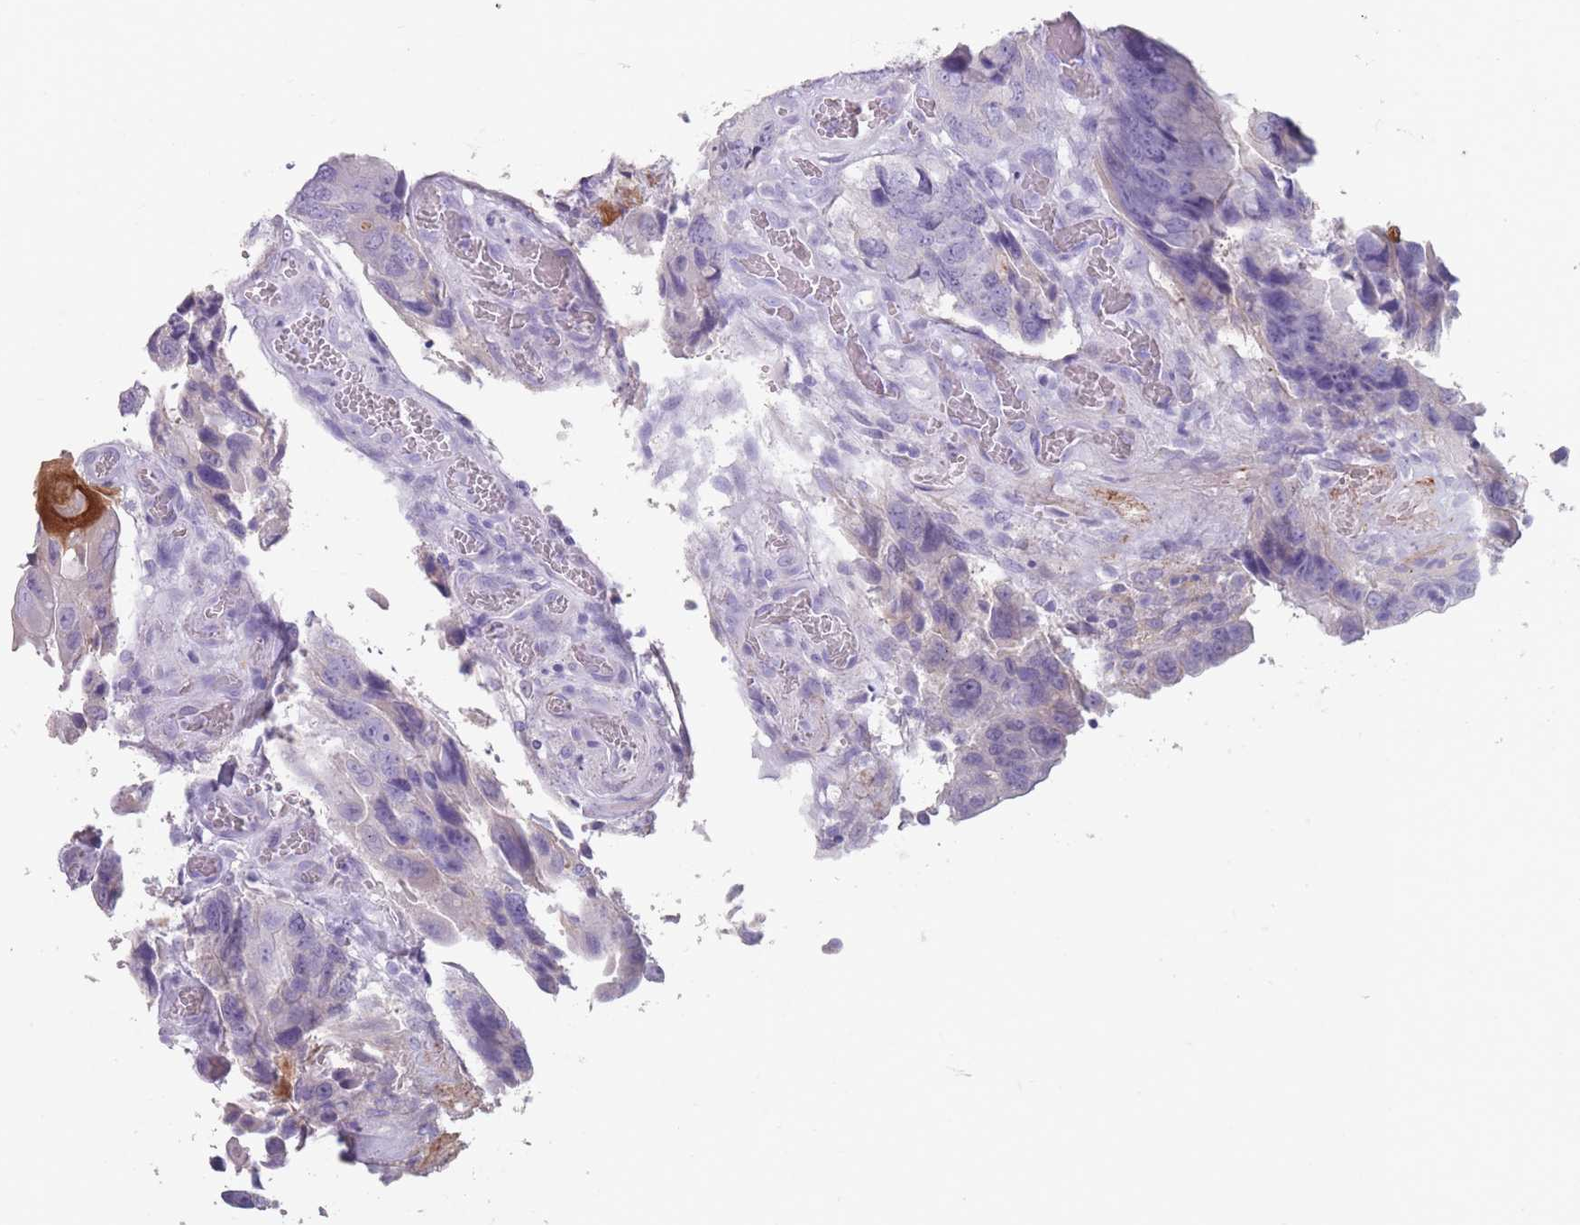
{"staining": {"intensity": "negative", "quantity": "none", "location": "none"}, "tissue": "colorectal cancer", "cell_type": "Tumor cells", "image_type": "cancer", "snomed": [{"axis": "morphology", "description": "Adenocarcinoma, NOS"}, {"axis": "topography", "description": "Colon"}], "caption": "IHC of human adenocarcinoma (colorectal) exhibits no expression in tumor cells.", "gene": "RHBG", "patient": {"sex": "male", "age": 84}}